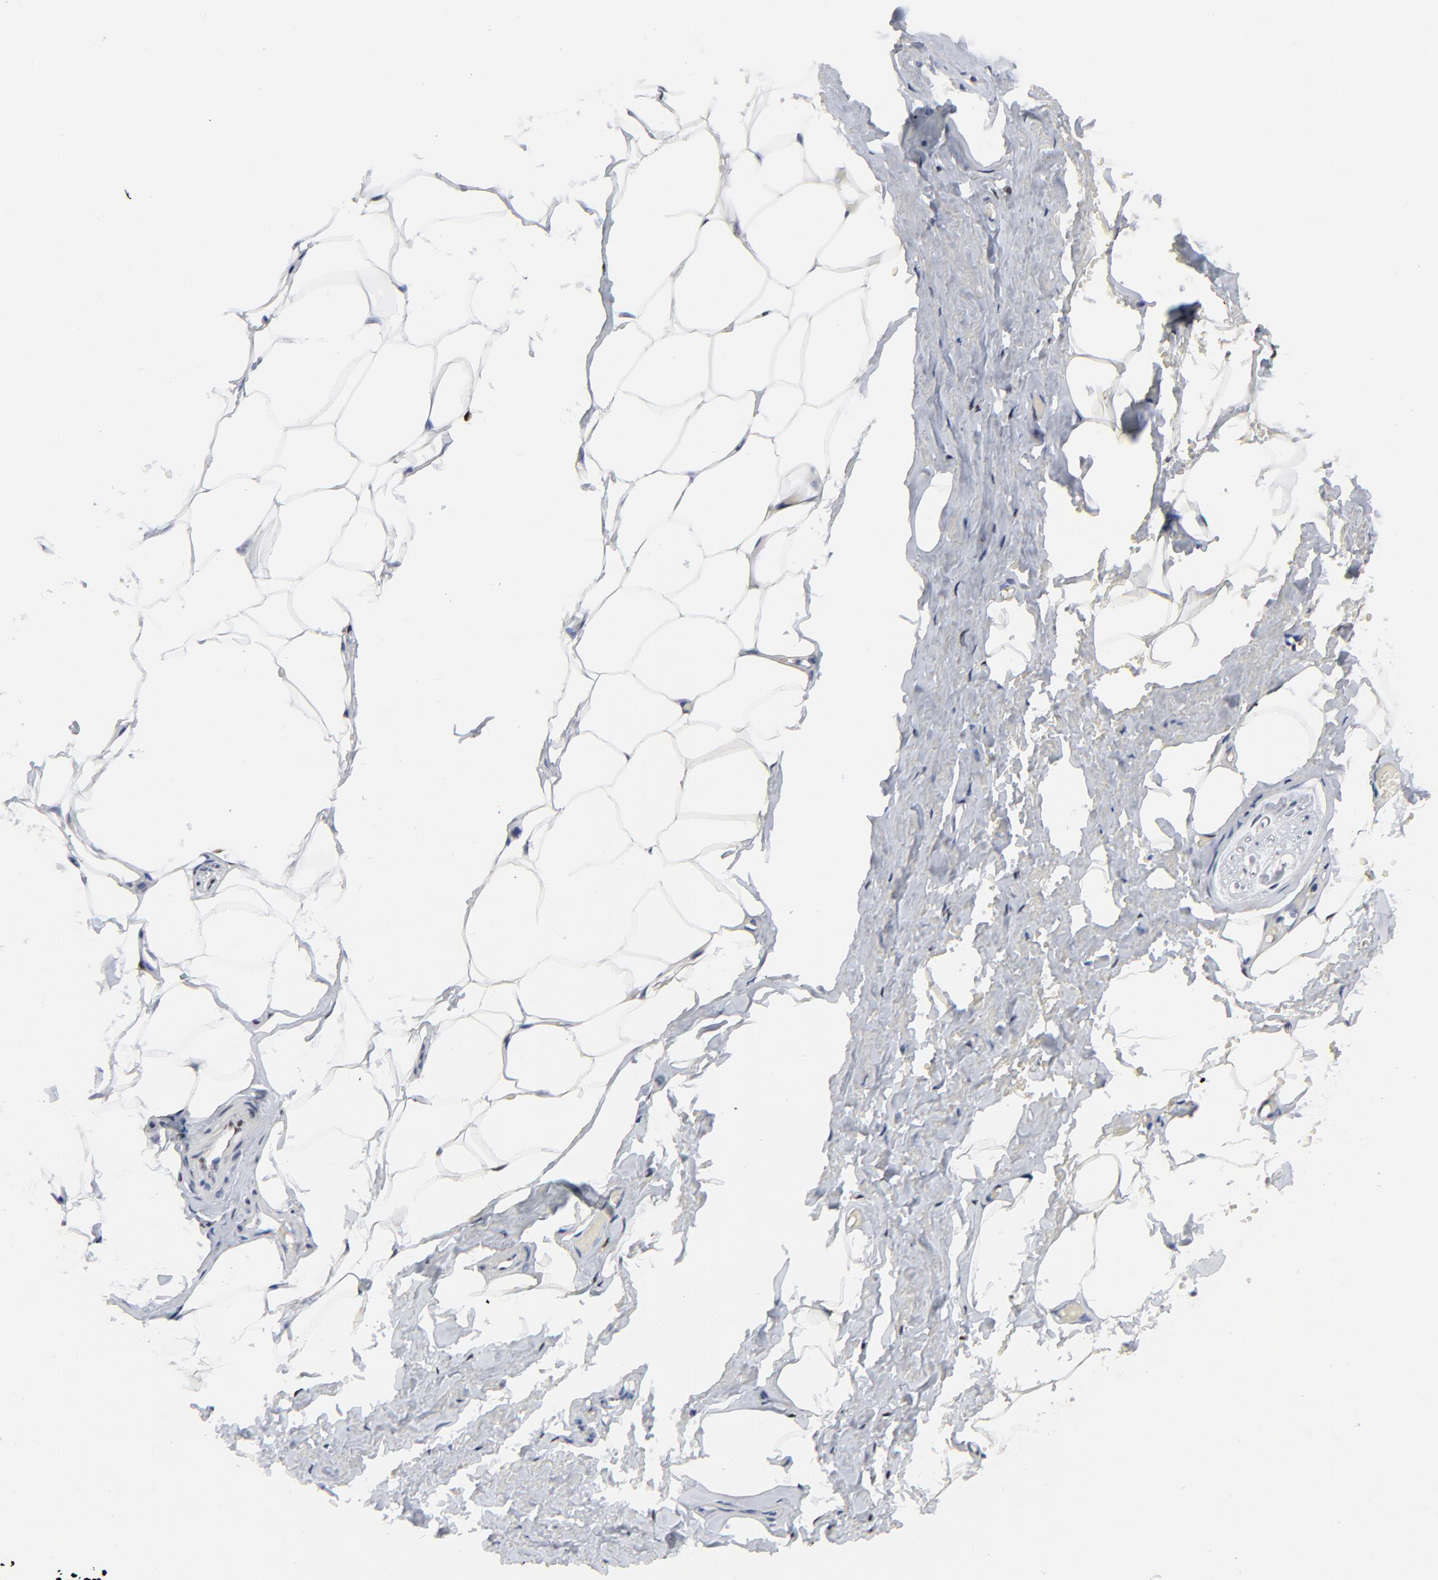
{"staining": {"intensity": "negative", "quantity": "none", "location": "none"}, "tissue": "adipose tissue", "cell_type": "Adipocytes", "image_type": "normal", "snomed": [{"axis": "morphology", "description": "Normal tissue, NOS"}, {"axis": "topography", "description": "Soft tissue"}, {"axis": "topography", "description": "Peripheral nerve tissue"}], "caption": "Human adipose tissue stained for a protein using IHC shows no positivity in adipocytes.", "gene": "JUN", "patient": {"sex": "female", "age": 68}}